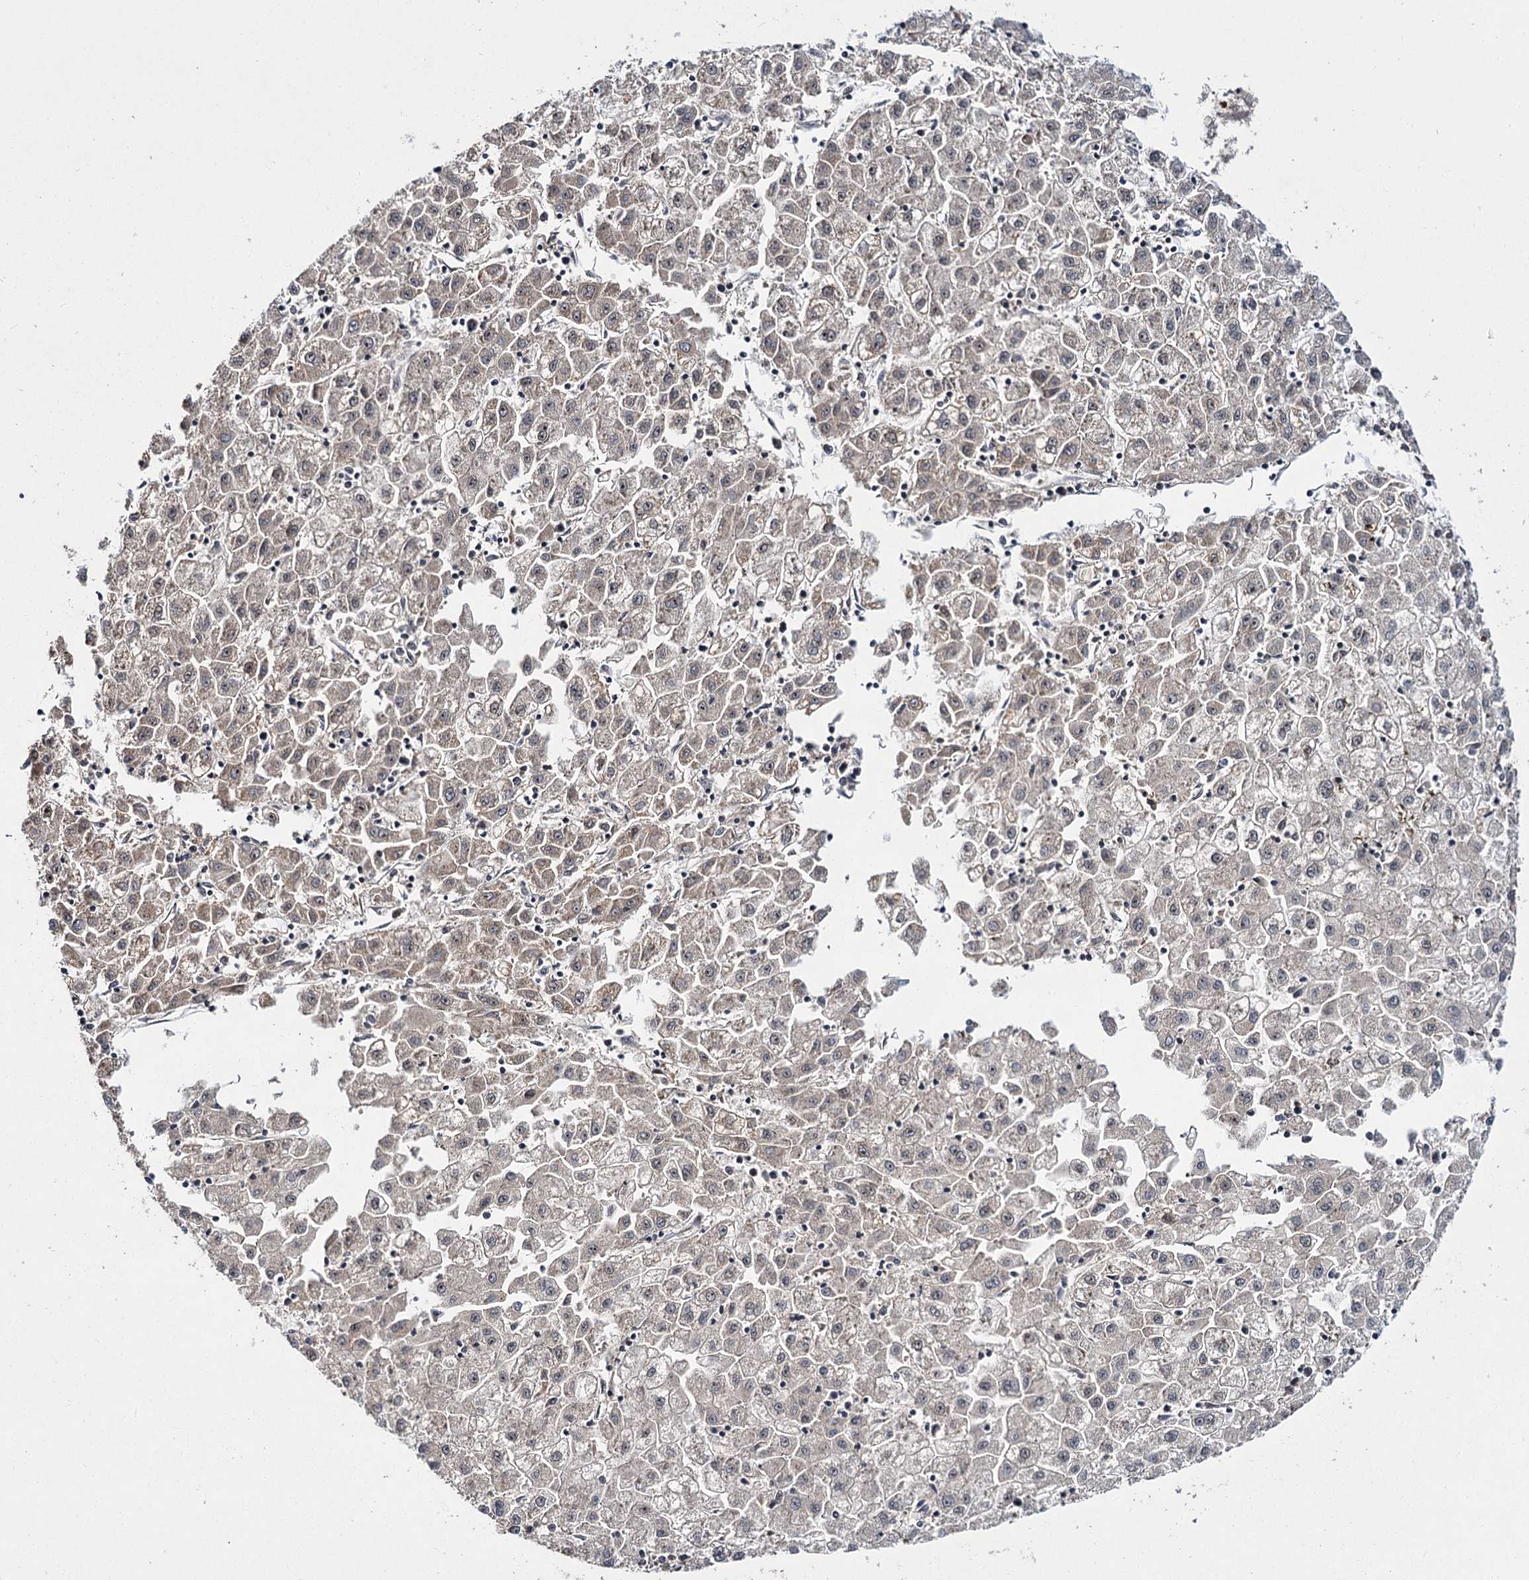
{"staining": {"intensity": "moderate", "quantity": "25%-75%", "location": "cytoplasmic/membranous,nuclear"}, "tissue": "liver cancer", "cell_type": "Tumor cells", "image_type": "cancer", "snomed": [{"axis": "morphology", "description": "Carcinoma, Hepatocellular, NOS"}, {"axis": "topography", "description": "Liver"}], "caption": "This image reveals immunohistochemistry (IHC) staining of liver cancer (hepatocellular carcinoma), with medium moderate cytoplasmic/membranous and nuclear positivity in about 25%-75% of tumor cells.", "gene": "MKNK2", "patient": {"sex": "male", "age": 72}}